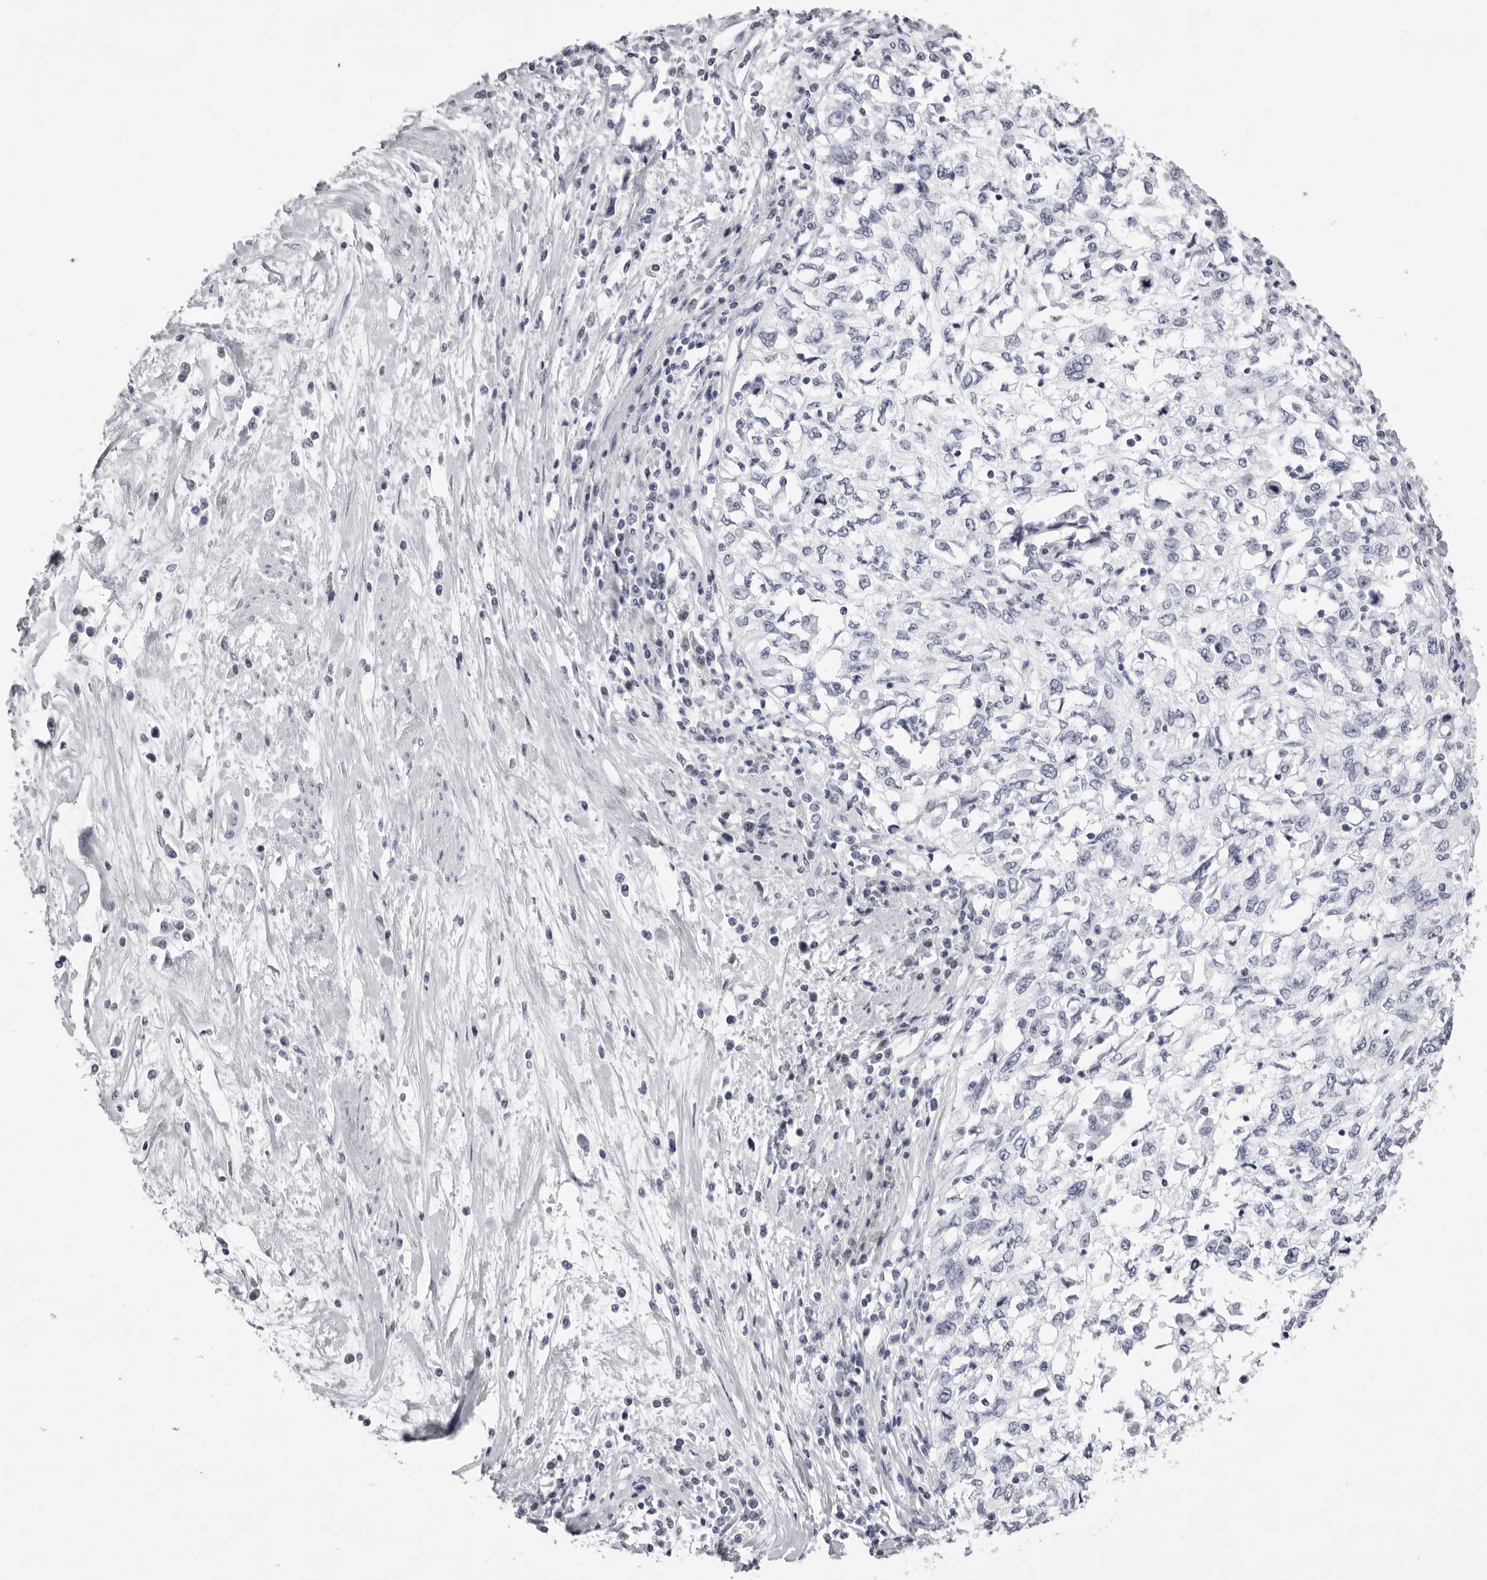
{"staining": {"intensity": "negative", "quantity": "none", "location": "none"}, "tissue": "cervical cancer", "cell_type": "Tumor cells", "image_type": "cancer", "snomed": [{"axis": "morphology", "description": "Squamous cell carcinoma, NOS"}, {"axis": "topography", "description": "Cervix"}], "caption": "This is an immunohistochemistry (IHC) histopathology image of human squamous cell carcinoma (cervical). There is no positivity in tumor cells.", "gene": "SMIM2", "patient": {"sex": "female", "age": 57}}